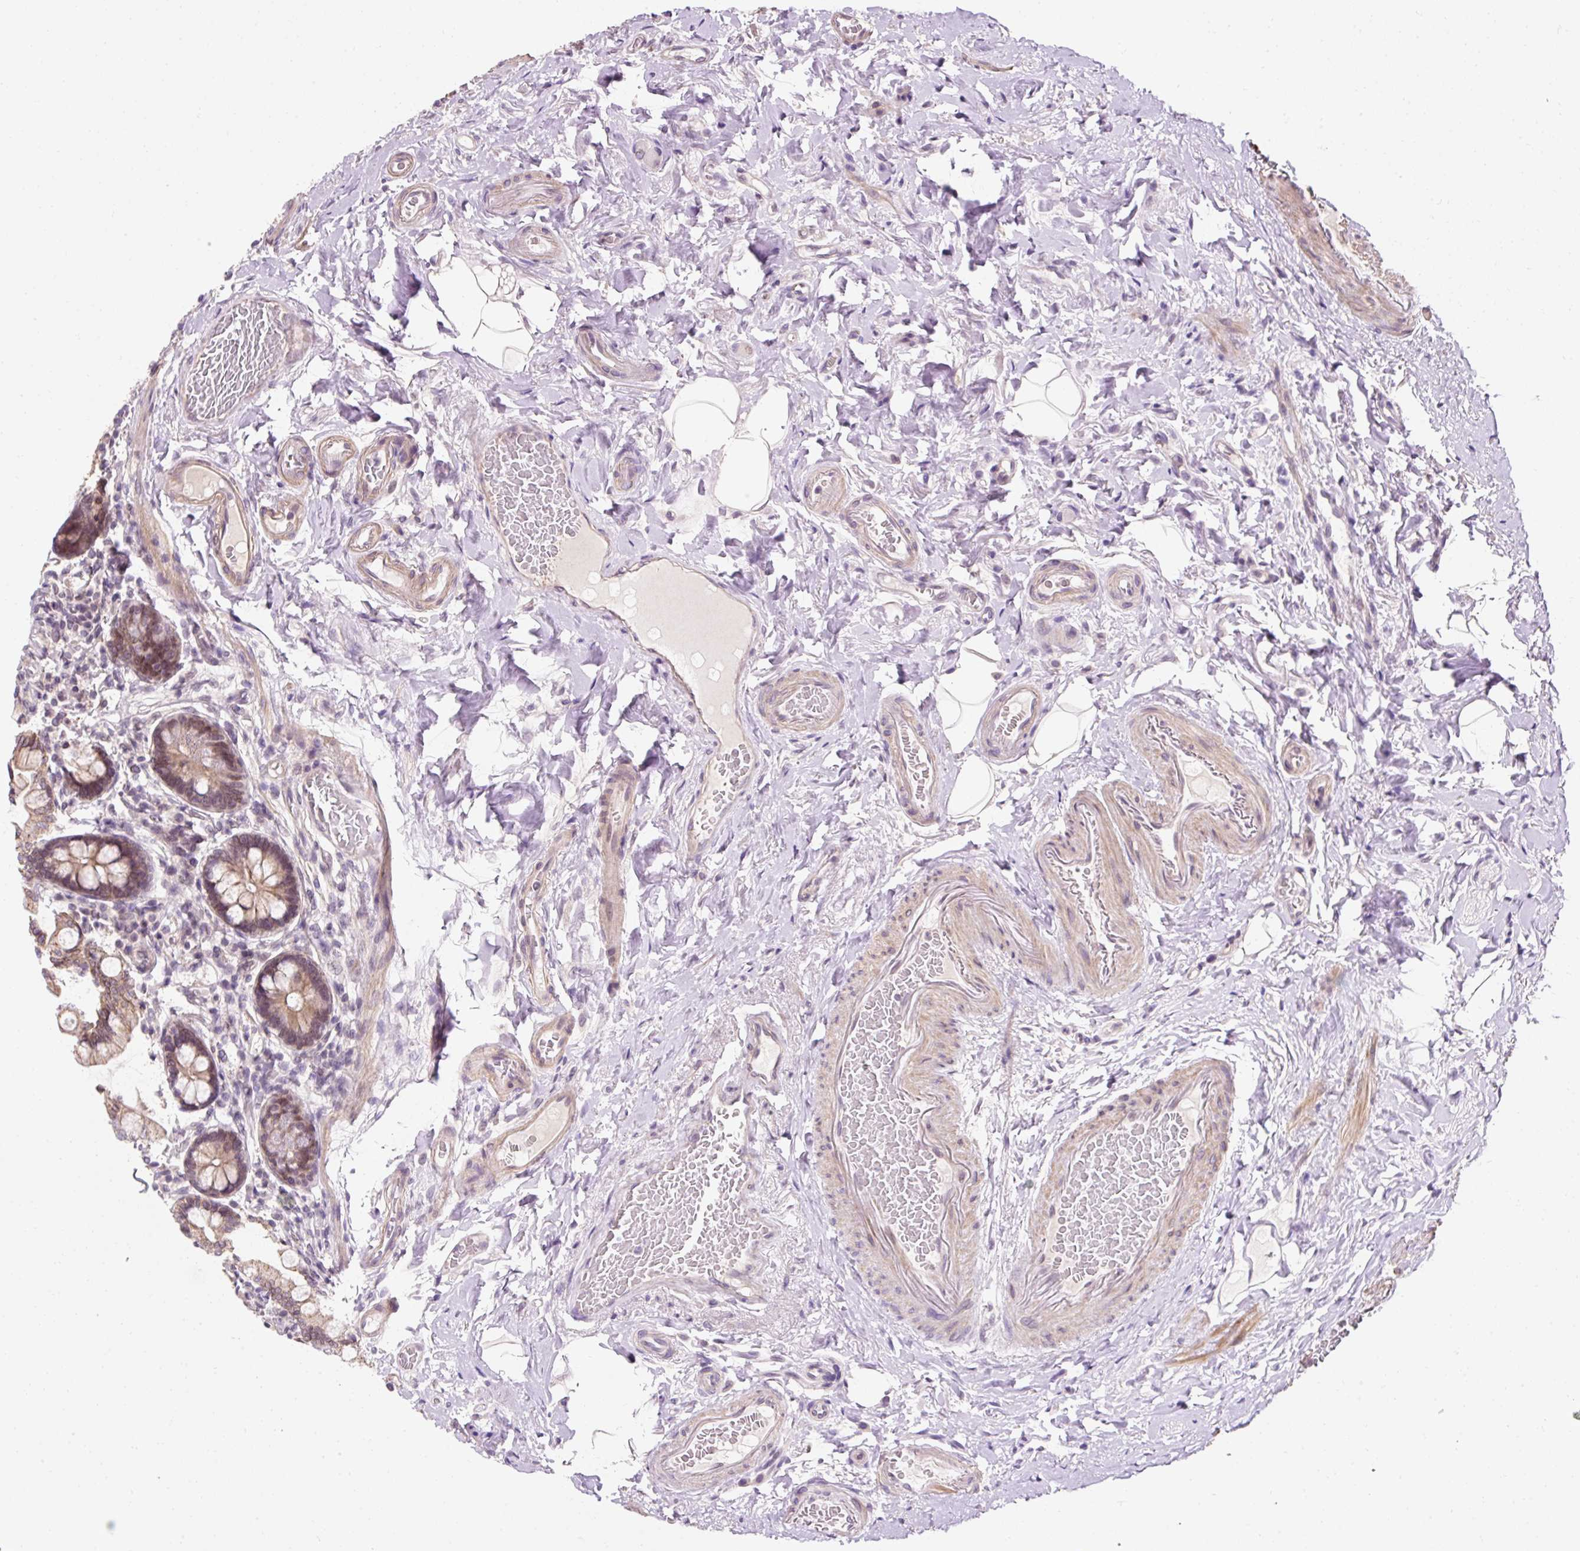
{"staining": {"intensity": "moderate", "quantity": ">75%", "location": "cytoplasmic/membranous,nuclear"}, "tissue": "small intestine", "cell_type": "Glandular cells", "image_type": "normal", "snomed": [{"axis": "morphology", "description": "Normal tissue, NOS"}, {"axis": "topography", "description": "Small intestine"}], "caption": "The immunohistochemical stain highlights moderate cytoplasmic/membranous,nuclear expression in glandular cells of benign small intestine. (DAB IHC with brightfield microscopy, high magnification).", "gene": "ZNF610", "patient": {"sex": "female", "age": 64}}